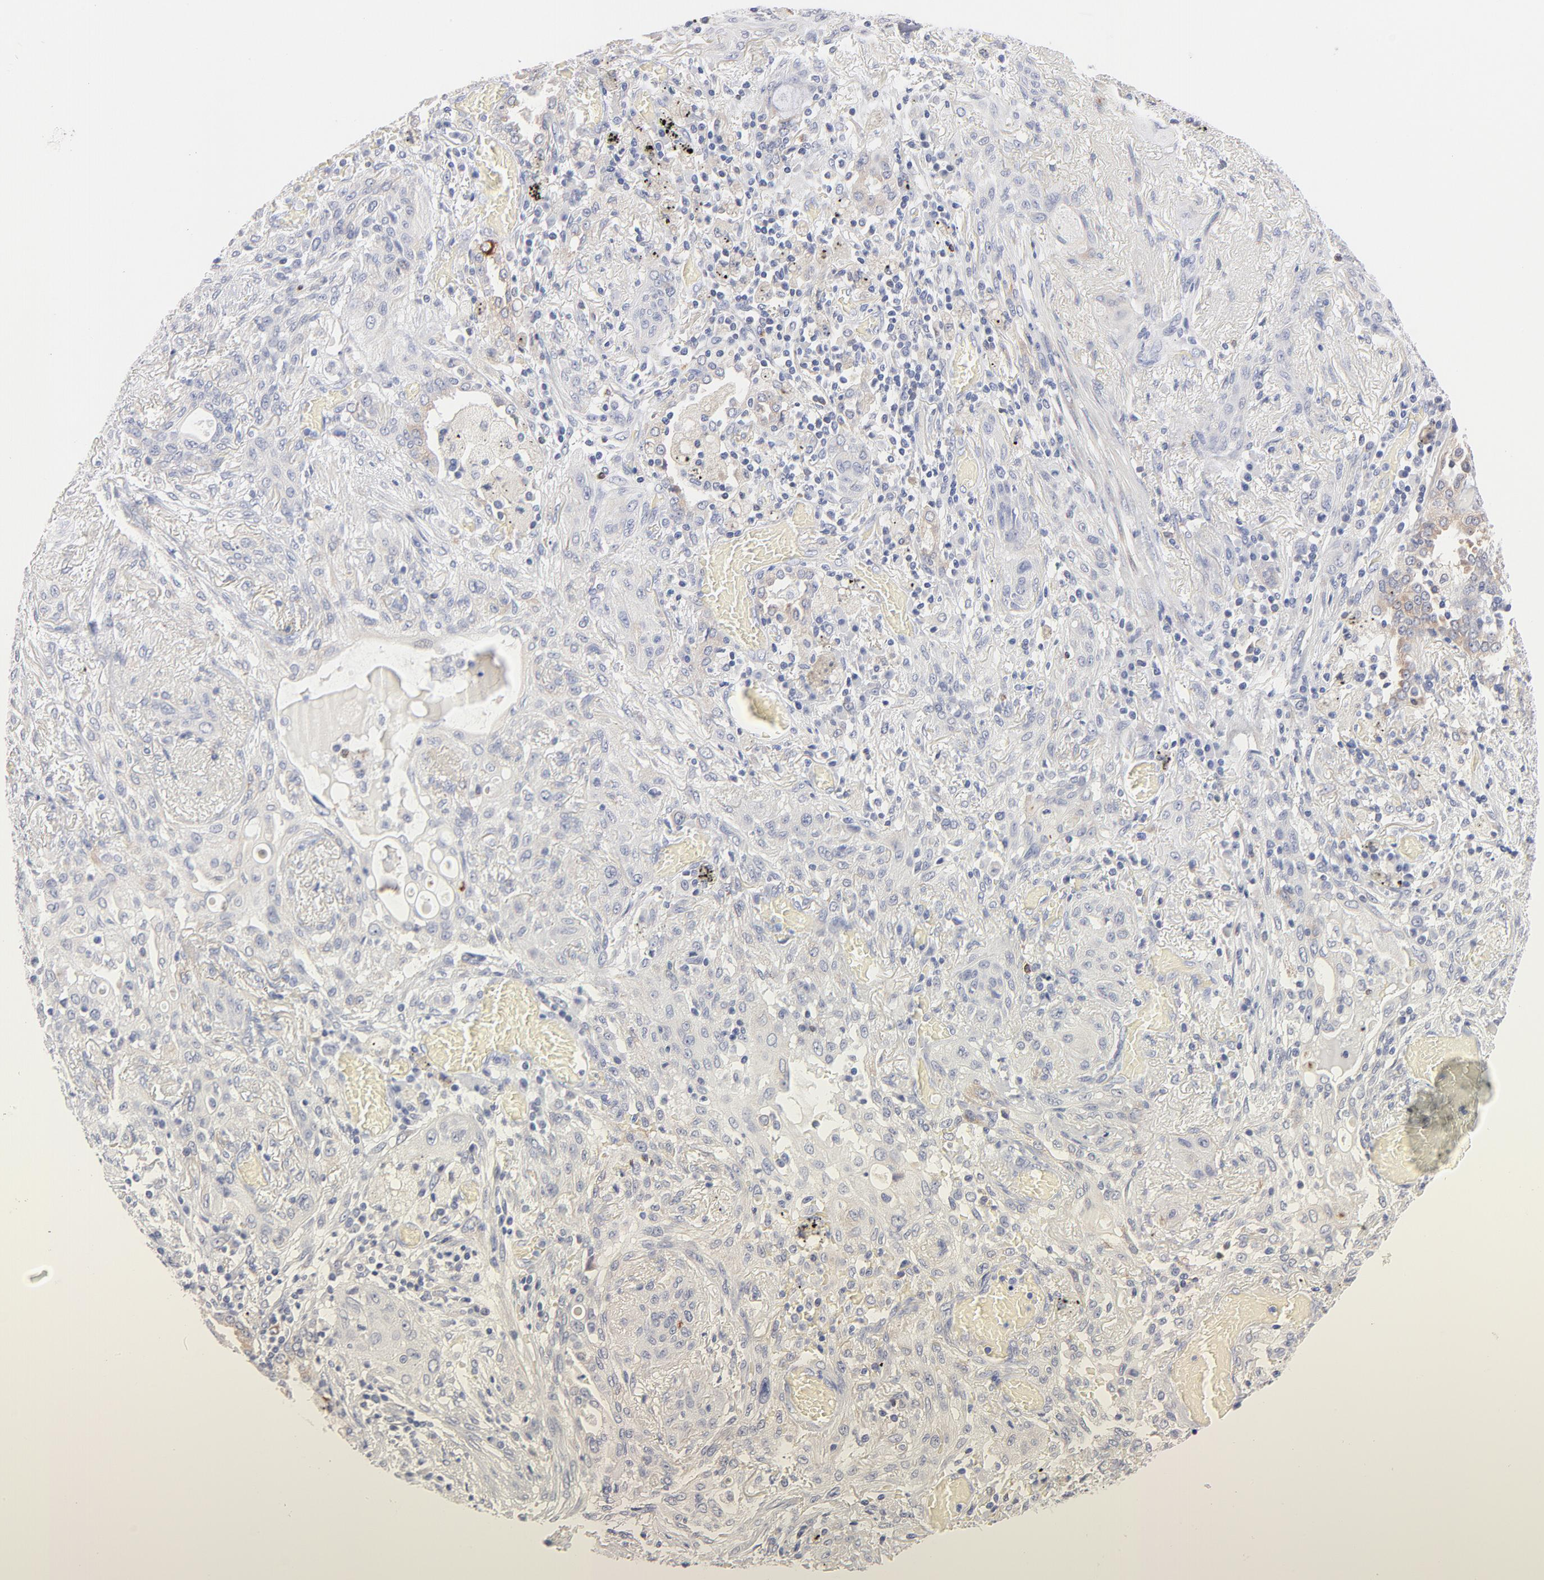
{"staining": {"intensity": "negative", "quantity": "none", "location": "none"}, "tissue": "lung cancer", "cell_type": "Tumor cells", "image_type": "cancer", "snomed": [{"axis": "morphology", "description": "Squamous cell carcinoma, NOS"}, {"axis": "topography", "description": "Lung"}], "caption": "A high-resolution photomicrograph shows IHC staining of lung squamous cell carcinoma, which demonstrates no significant positivity in tumor cells. (Immunohistochemistry, brightfield microscopy, high magnification).", "gene": "MID1", "patient": {"sex": "female", "age": 47}}